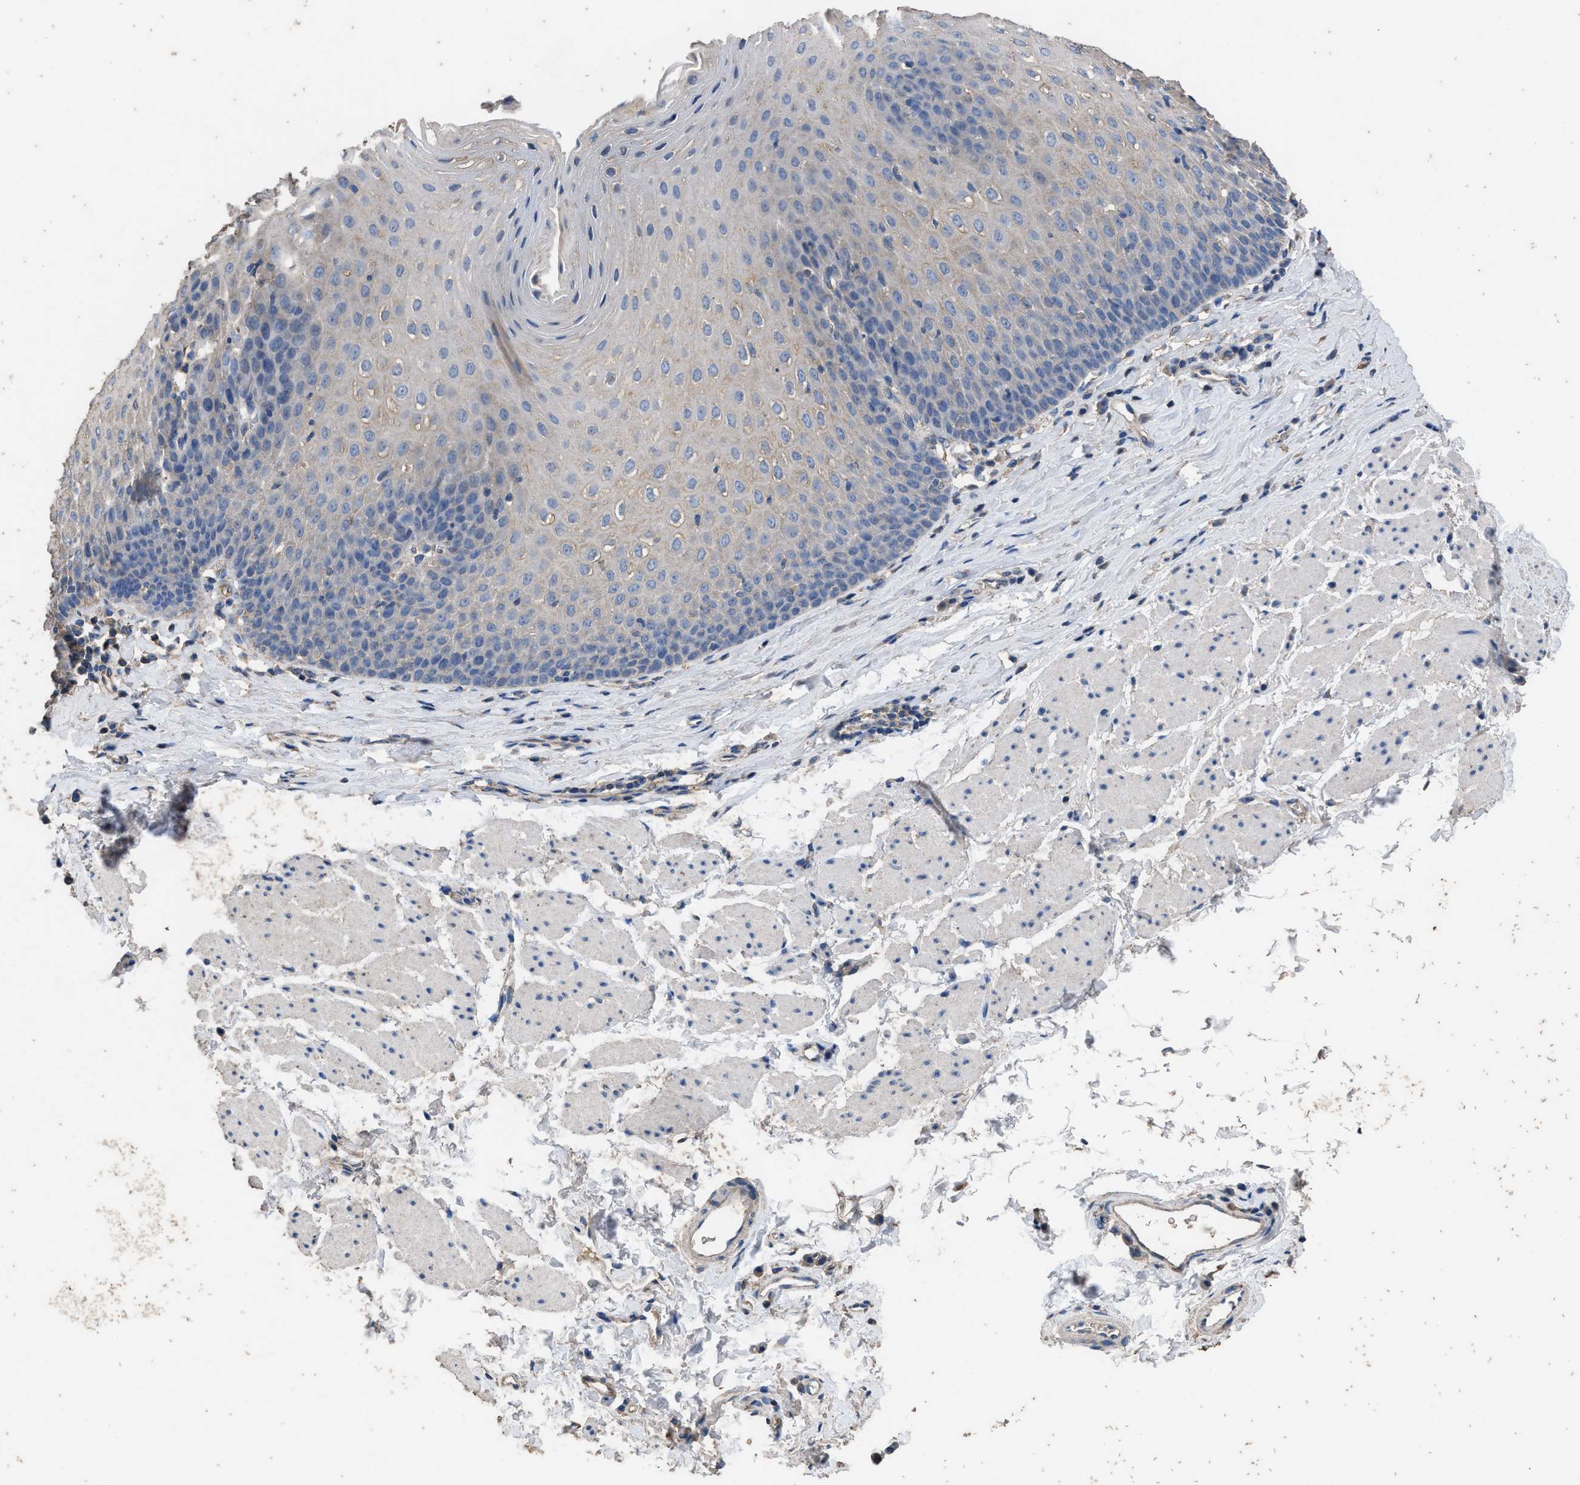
{"staining": {"intensity": "negative", "quantity": "none", "location": "none"}, "tissue": "esophagus", "cell_type": "Squamous epithelial cells", "image_type": "normal", "snomed": [{"axis": "morphology", "description": "Normal tissue, NOS"}, {"axis": "topography", "description": "Esophagus"}], "caption": "IHC of benign human esophagus shows no expression in squamous epithelial cells.", "gene": "ITSN1", "patient": {"sex": "female", "age": 61}}